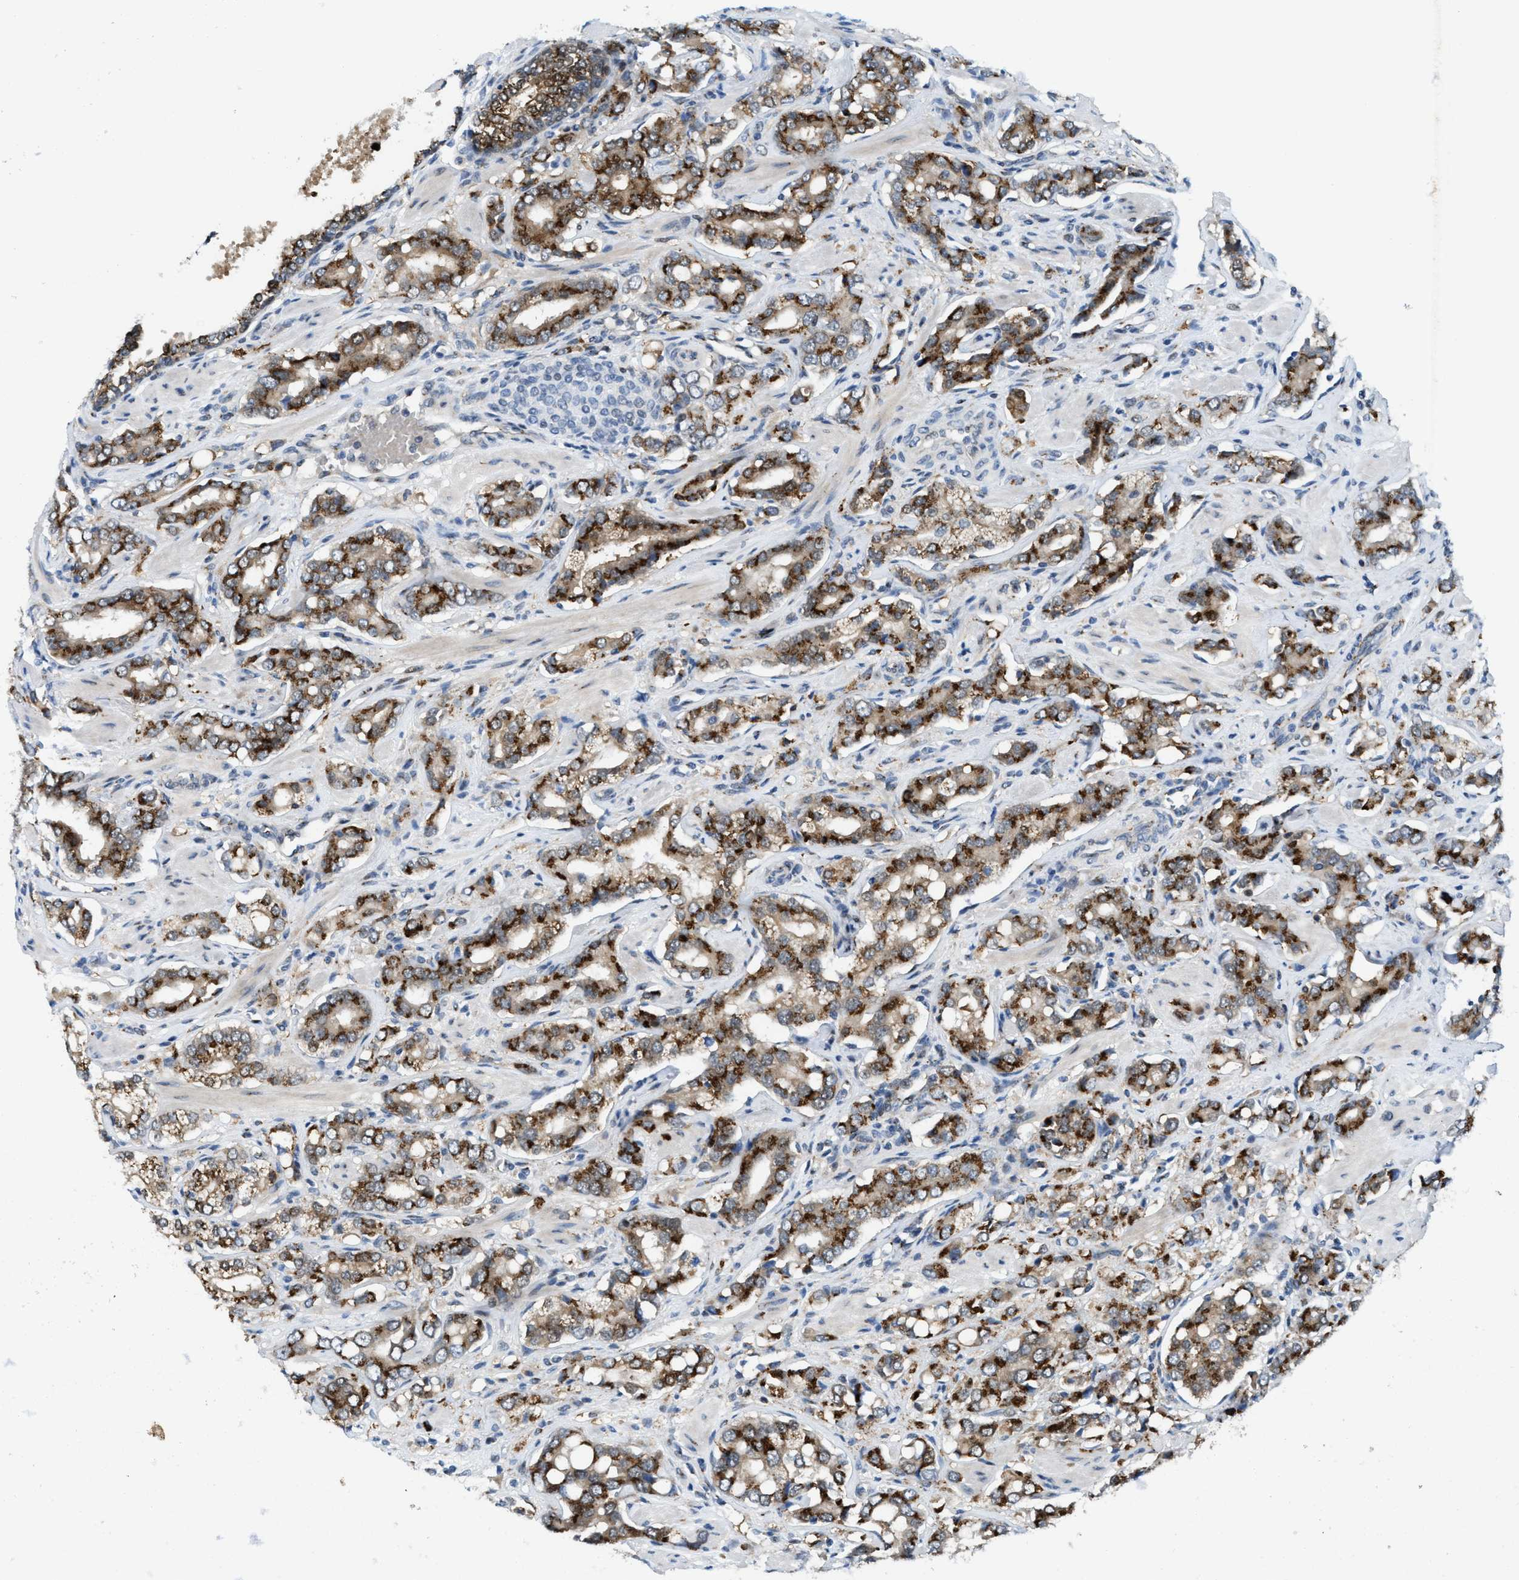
{"staining": {"intensity": "moderate", "quantity": ">75%", "location": "cytoplasmic/membranous"}, "tissue": "prostate cancer", "cell_type": "Tumor cells", "image_type": "cancer", "snomed": [{"axis": "morphology", "description": "Adenocarcinoma, High grade"}, {"axis": "topography", "description": "Prostate"}], "caption": "Protein expression analysis of prostate high-grade adenocarcinoma reveals moderate cytoplasmic/membranous positivity in about >75% of tumor cells.", "gene": "SLC38A10", "patient": {"sex": "male", "age": 52}}